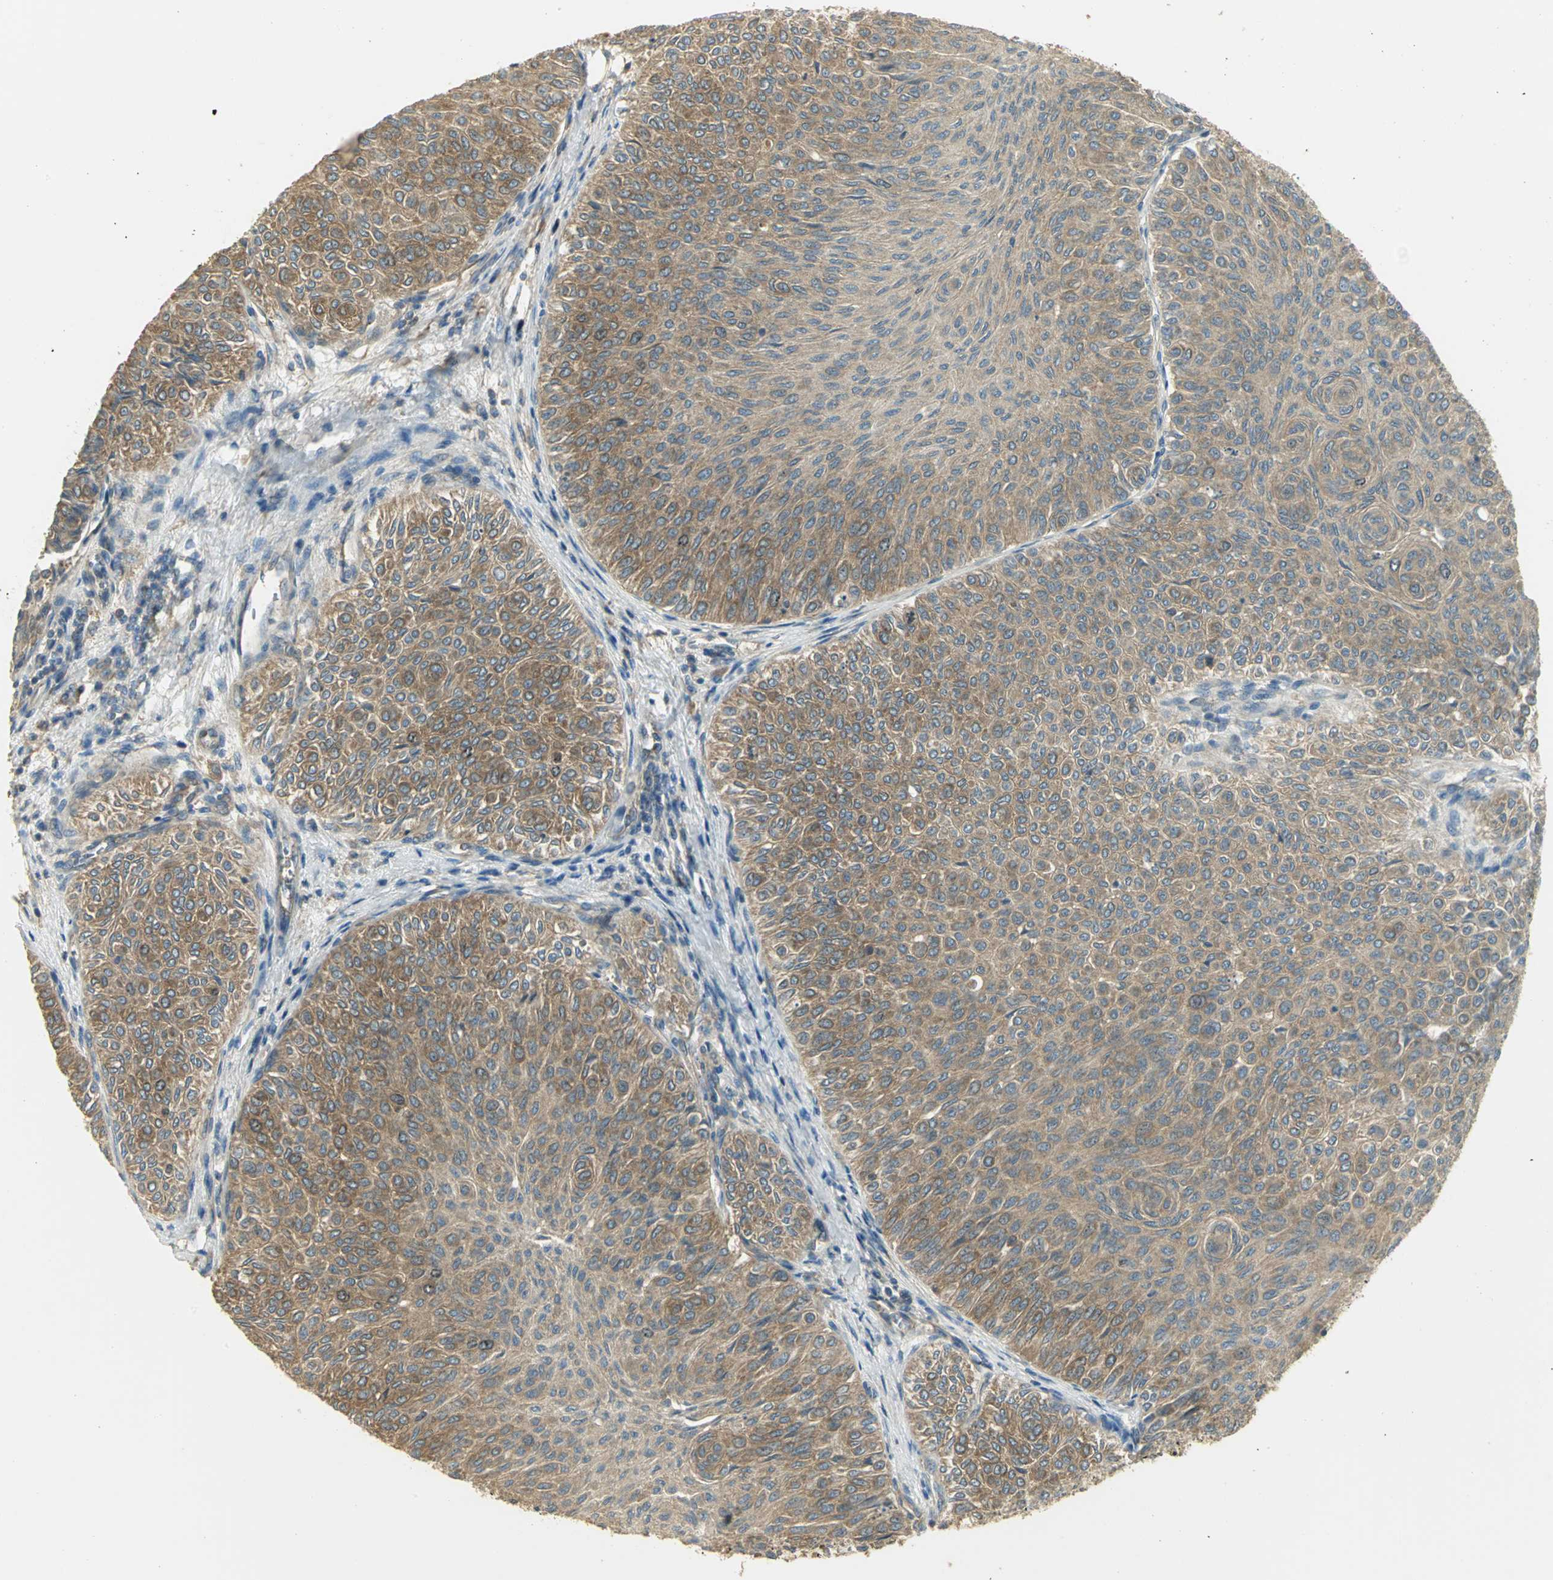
{"staining": {"intensity": "moderate", "quantity": ">75%", "location": "cytoplasmic/membranous"}, "tissue": "urothelial cancer", "cell_type": "Tumor cells", "image_type": "cancer", "snomed": [{"axis": "morphology", "description": "Urothelial carcinoma, Low grade"}, {"axis": "topography", "description": "Urinary bladder"}], "caption": "Protein staining of urothelial cancer tissue shows moderate cytoplasmic/membranous expression in about >75% of tumor cells. (Stains: DAB (3,3'-diaminobenzidine) in brown, nuclei in blue, Microscopy: brightfield microscopy at high magnification).", "gene": "RARS1", "patient": {"sex": "male", "age": 78}}